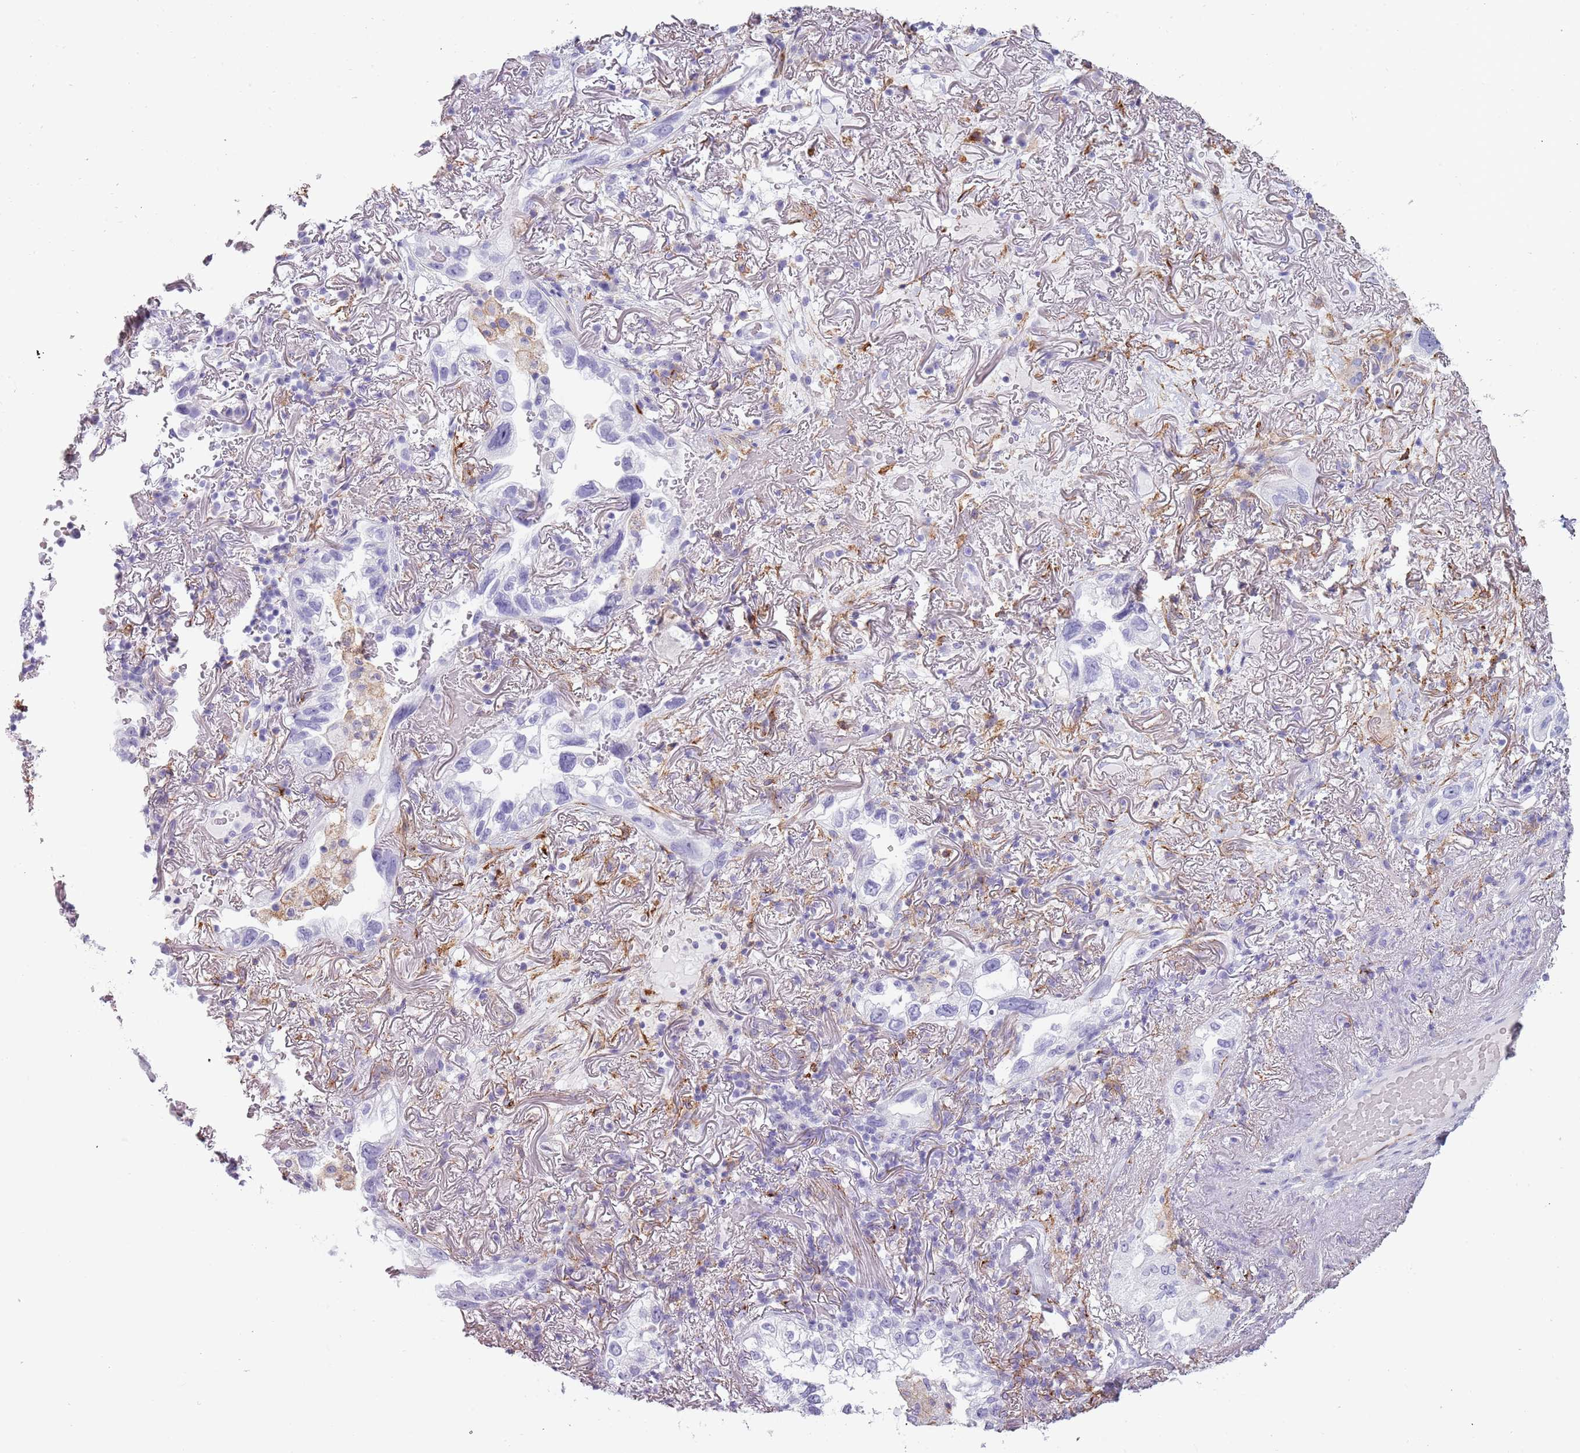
{"staining": {"intensity": "negative", "quantity": "none", "location": "none"}, "tissue": "lung cancer", "cell_type": "Tumor cells", "image_type": "cancer", "snomed": [{"axis": "morphology", "description": "Adenocarcinoma, NOS"}, {"axis": "topography", "description": "Lung"}], "caption": "Lung adenocarcinoma stained for a protein using IHC exhibits no positivity tumor cells.", "gene": "COLEC12", "patient": {"sex": "female", "age": 69}}